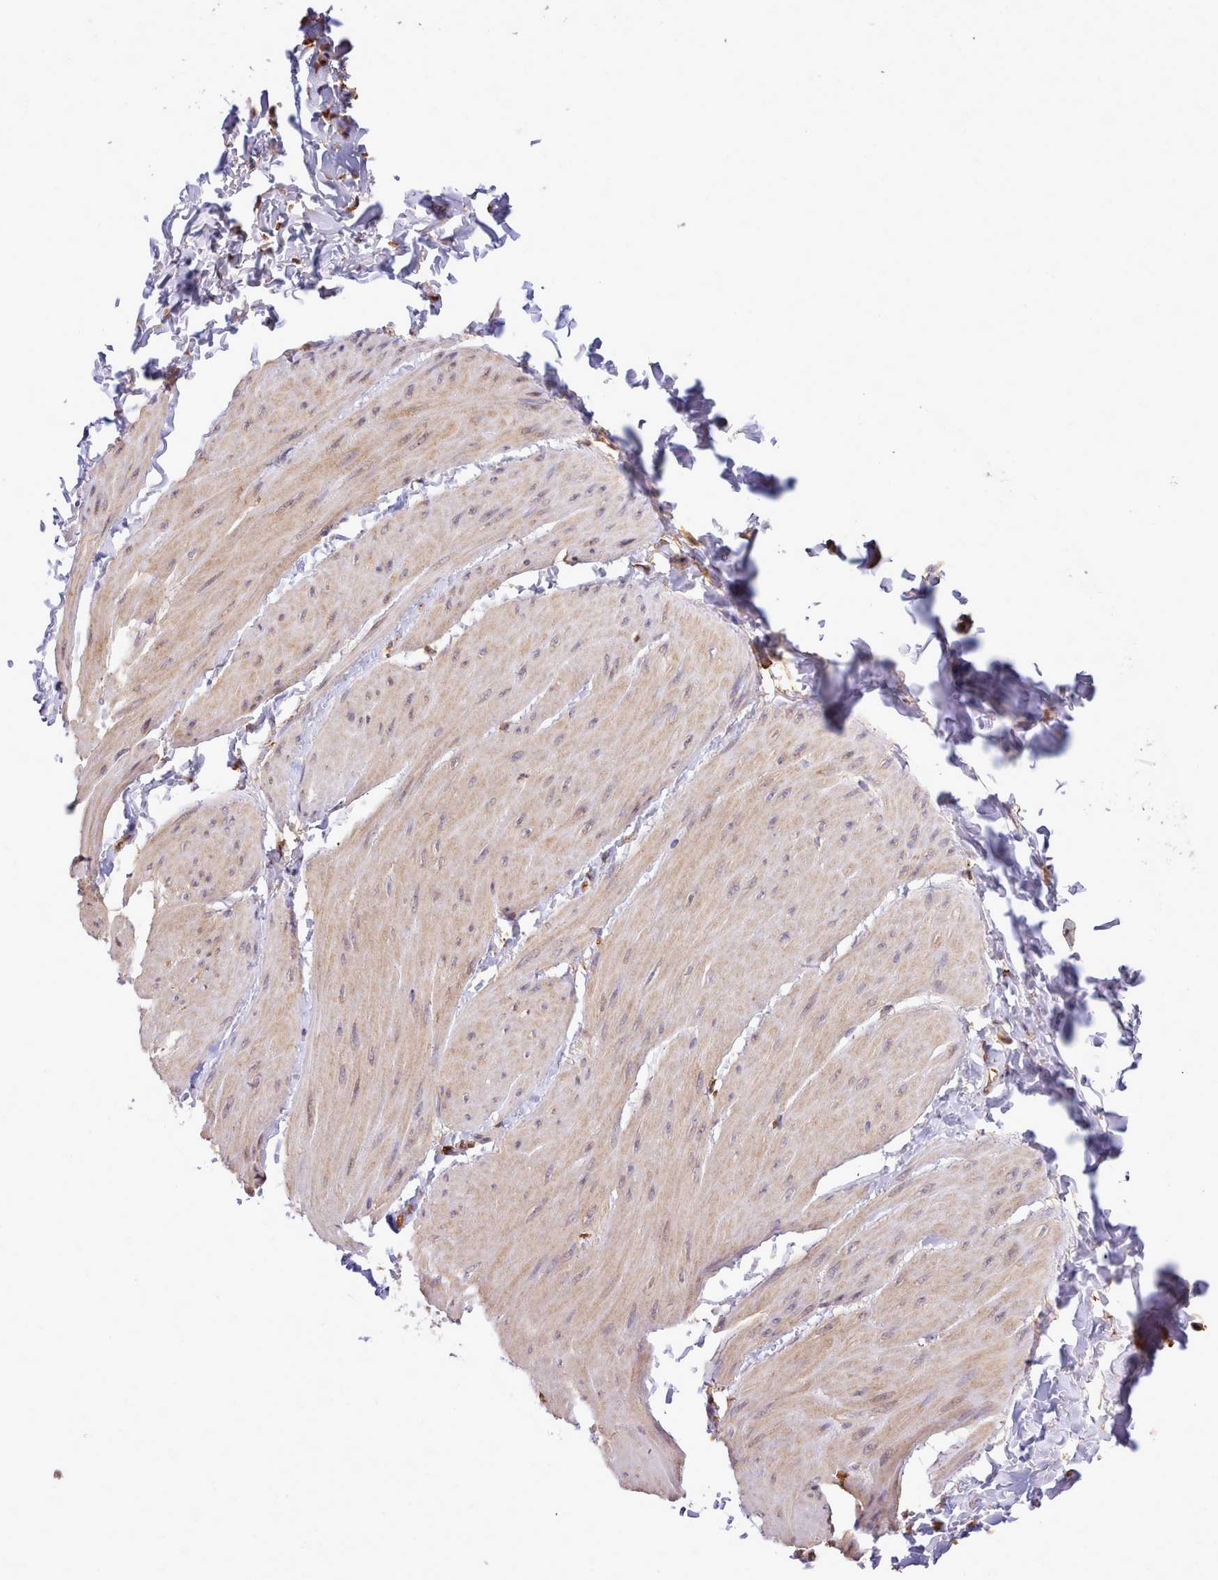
{"staining": {"intensity": "weak", "quantity": "25%-75%", "location": "cytoplasmic/membranous"}, "tissue": "smooth muscle", "cell_type": "Smooth muscle cells", "image_type": "normal", "snomed": [{"axis": "morphology", "description": "Urothelial carcinoma, High grade"}, {"axis": "topography", "description": "Urinary bladder"}], "caption": "Normal smooth muscle demonstrates weak cytoplasmic/membranous positivity in approximately 25%-75% of smooth muscle cells, visualized by immunohistochemistry.", "gene": "CAPZA1", "patient": {"sex": "male", "age": 46}}